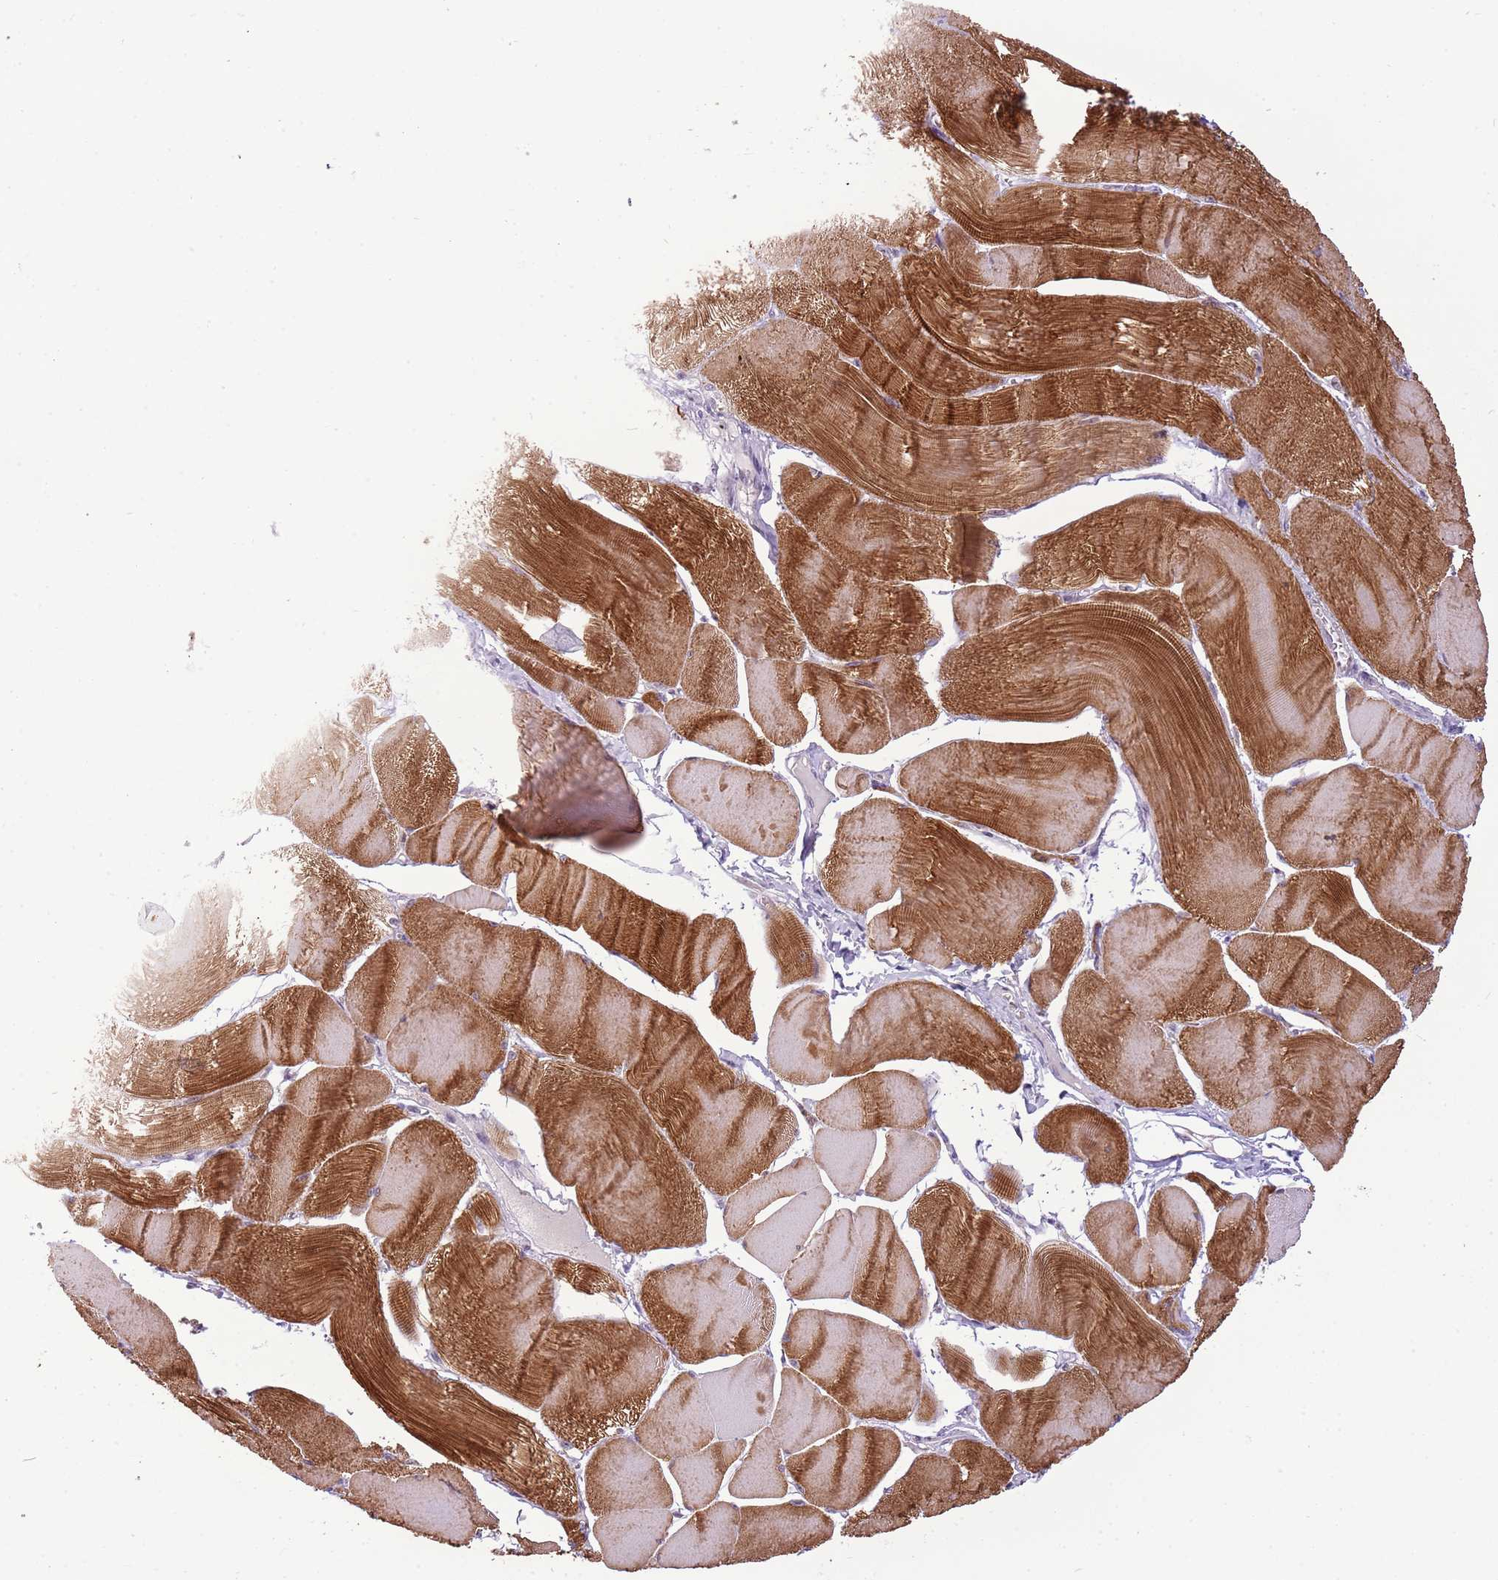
{"staining": {"intensity": "strong", "quantity": ">75%", "location": "cytoplasmic/membranous"}, "tissue": "skeletal muscle", "cell_type": "Myocytes", "image_type": "normal", "snomed": [{"axis": "morphology", "description": "Normal tissue, NOS"}, {"axis": "morphology", "description": "Basal cell carcinoma"}, {"axis": "topography", "description": "Skeletal muscle"}], "caption": "Protein expression analysis of benign skeletal muscle demonstrates strong cytoplasmic/membranous positivity in approximately >75% of myocytes.", "gene": "FAM120C", "patient": {"sex": "female", "age": 64}}